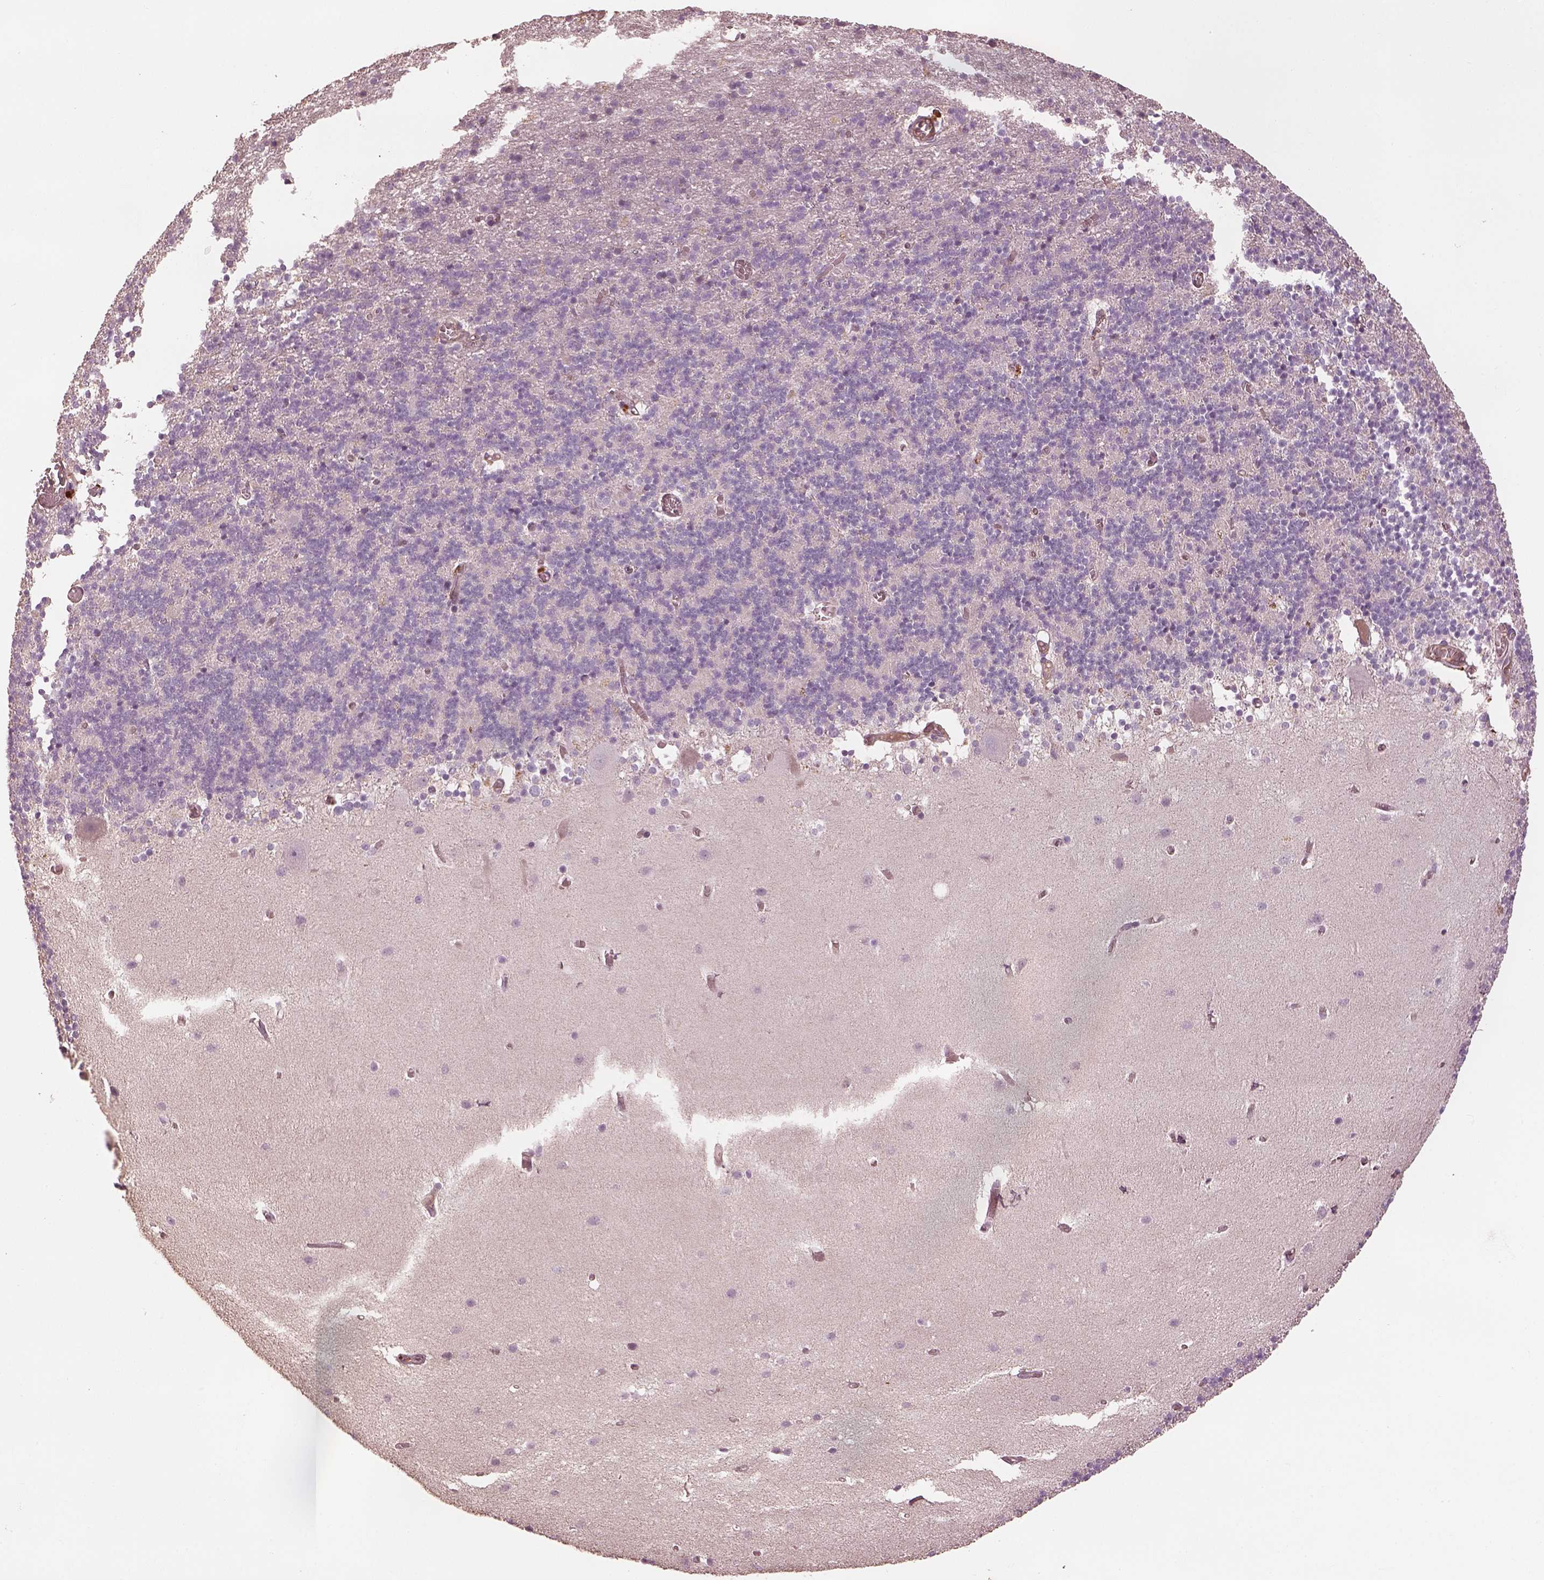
{"staining": {"intensity": "negative", "quantity": "none", "location": "none"}, "tissue": "cerebellum", "cell_type": "Cells in granular layer", "image_type": "normal", "snomed": [{"axis": "morphology", "description": "Normal tissue, NOS"}, {"axis": "topography", "description": "Cerebellum"}], "caption": "Micrograph shows no protein staining in cells in granular layer of unremarkable cerebellum.", "gene": "OTOGL", "patient": {"sex": "male", "age": 70}}